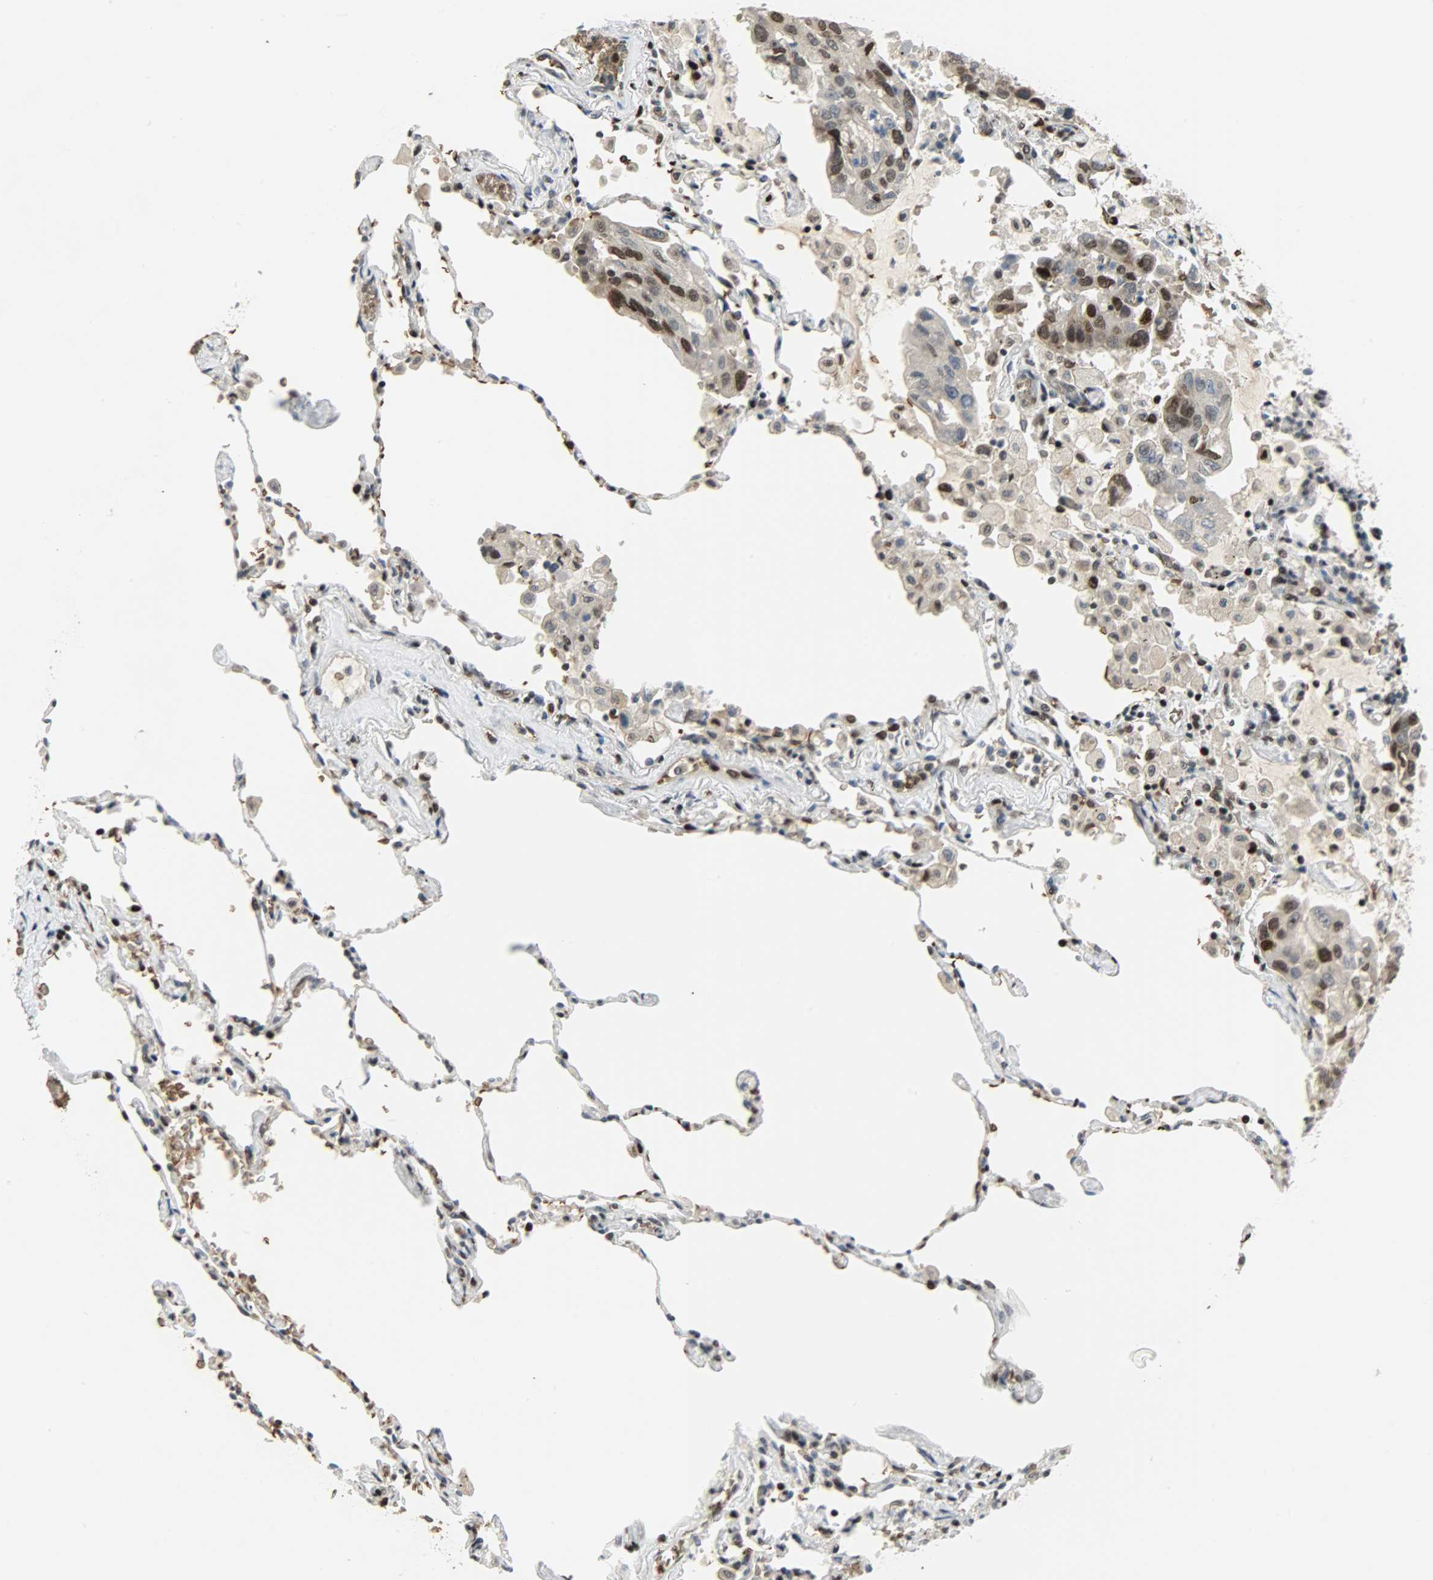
{"staining": {"intensity": "strong", "quantity": ">75%", "location": "cytoplasmic/membranous,nuclear"}, "tissue": "lung cancer", "cell_type": "Tumor cells", "image_type": "cancer", "snomed": [{"axis": "morphology", "description": "Adenocarcinoma, NOS"}, {"axis": "topography", "description": "Lung"}], "caption": "High-magnification brightfield microscopy of lung adenocarcinoma stained with DAB (brown) and counterstained with hematoxylin (blue). tumor cells exhibit strong cytoplasmic/membranous and nuclear positivity is present in approximately>75% of cells.", "gene": "SNAI1", "patient": {"sex": "male", "age": 64}}